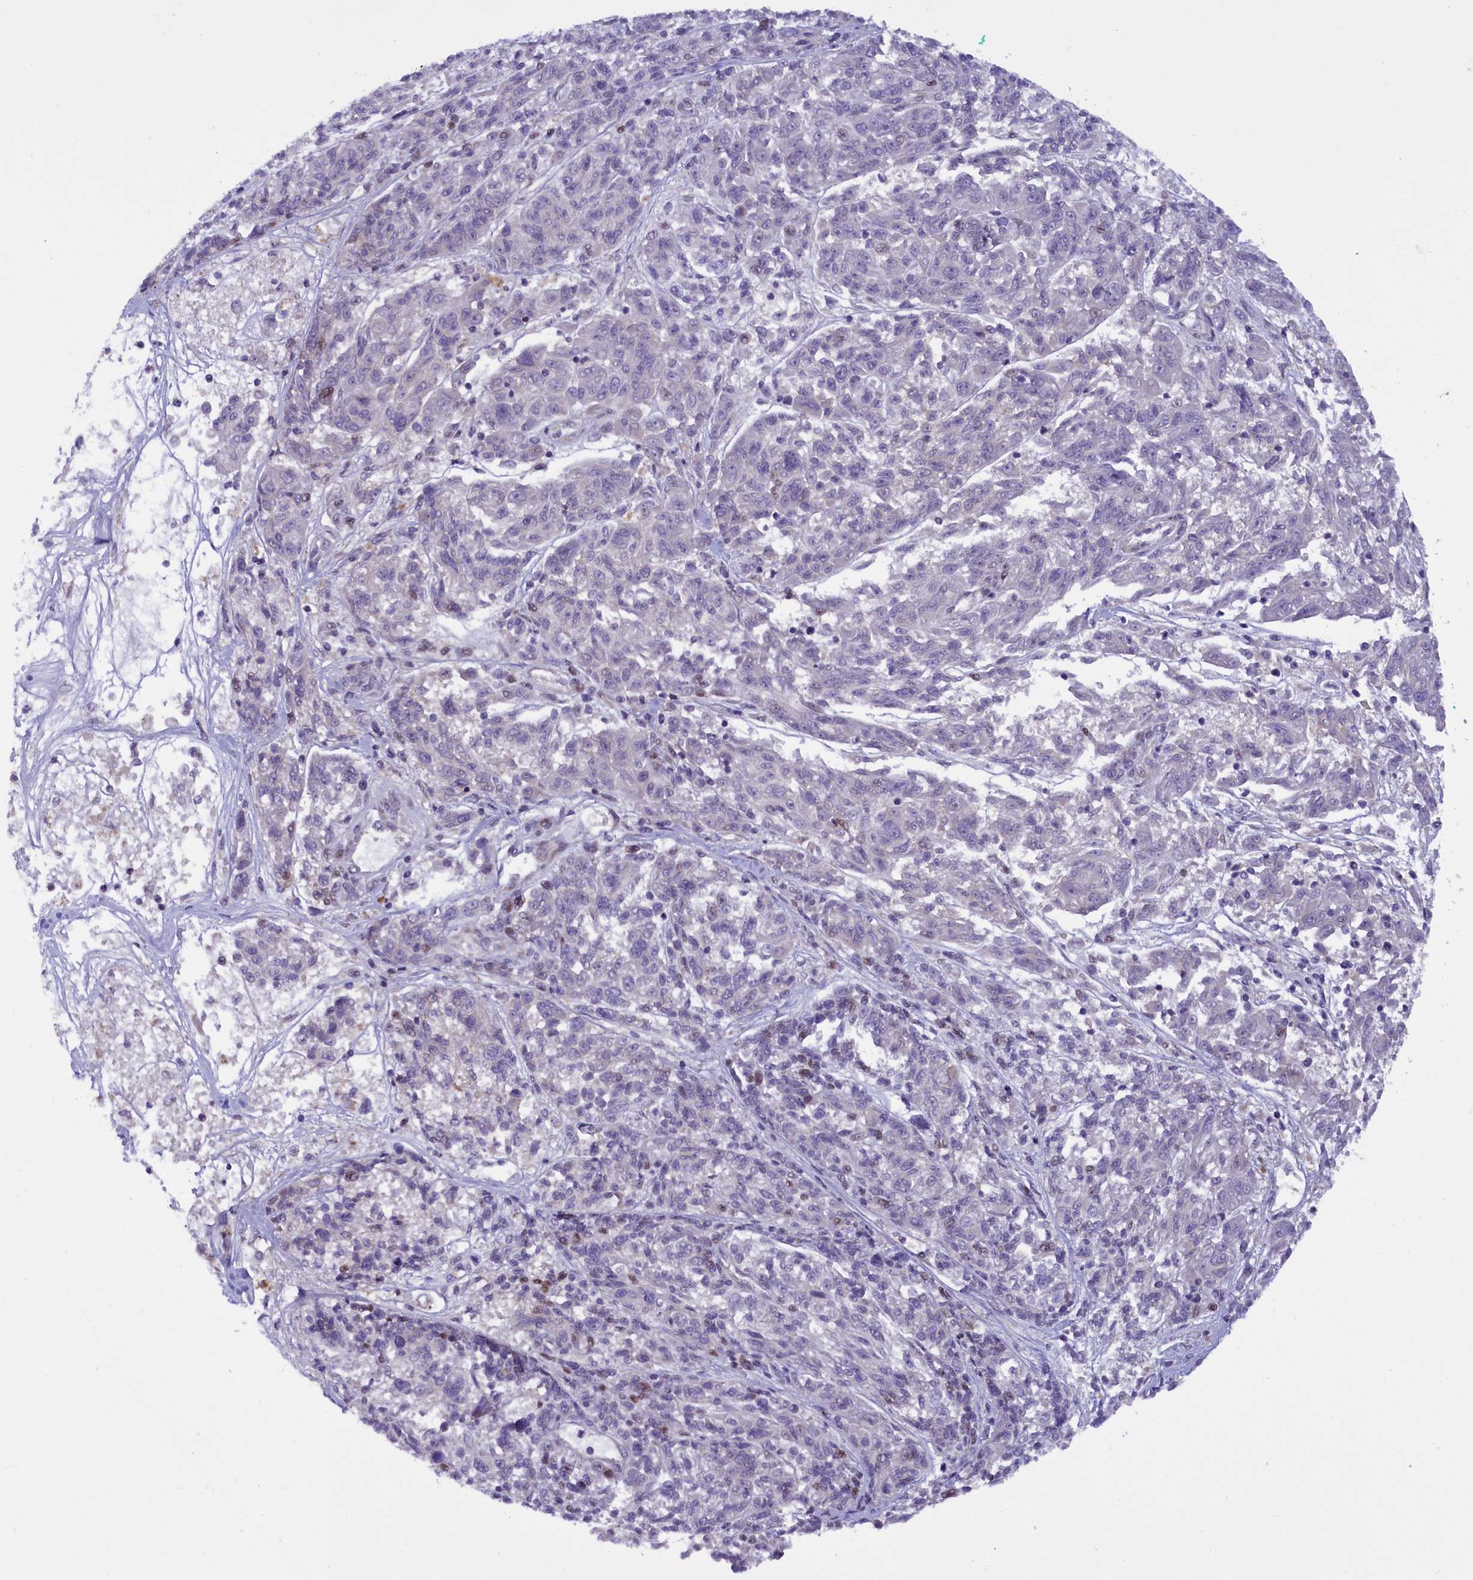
{"staining": {"intensity": "negative", "quantity": "none", "location": "none"}, "tissue": "melanoma", "cell_type": "Tumor cells", "image_type": "cancer", "snomed": [{"axis": "morphology", "description": "Malignant melanoma, NOS"}, {"axis": "topography", "description": "Skin"}], "caption": "IHC micrograph of human melanoma stained for a protein (brown), which demonstrates no expression in tumor cells.", "gene": "MAN2C1", "patient": {"sex": "male", "age": 53}}